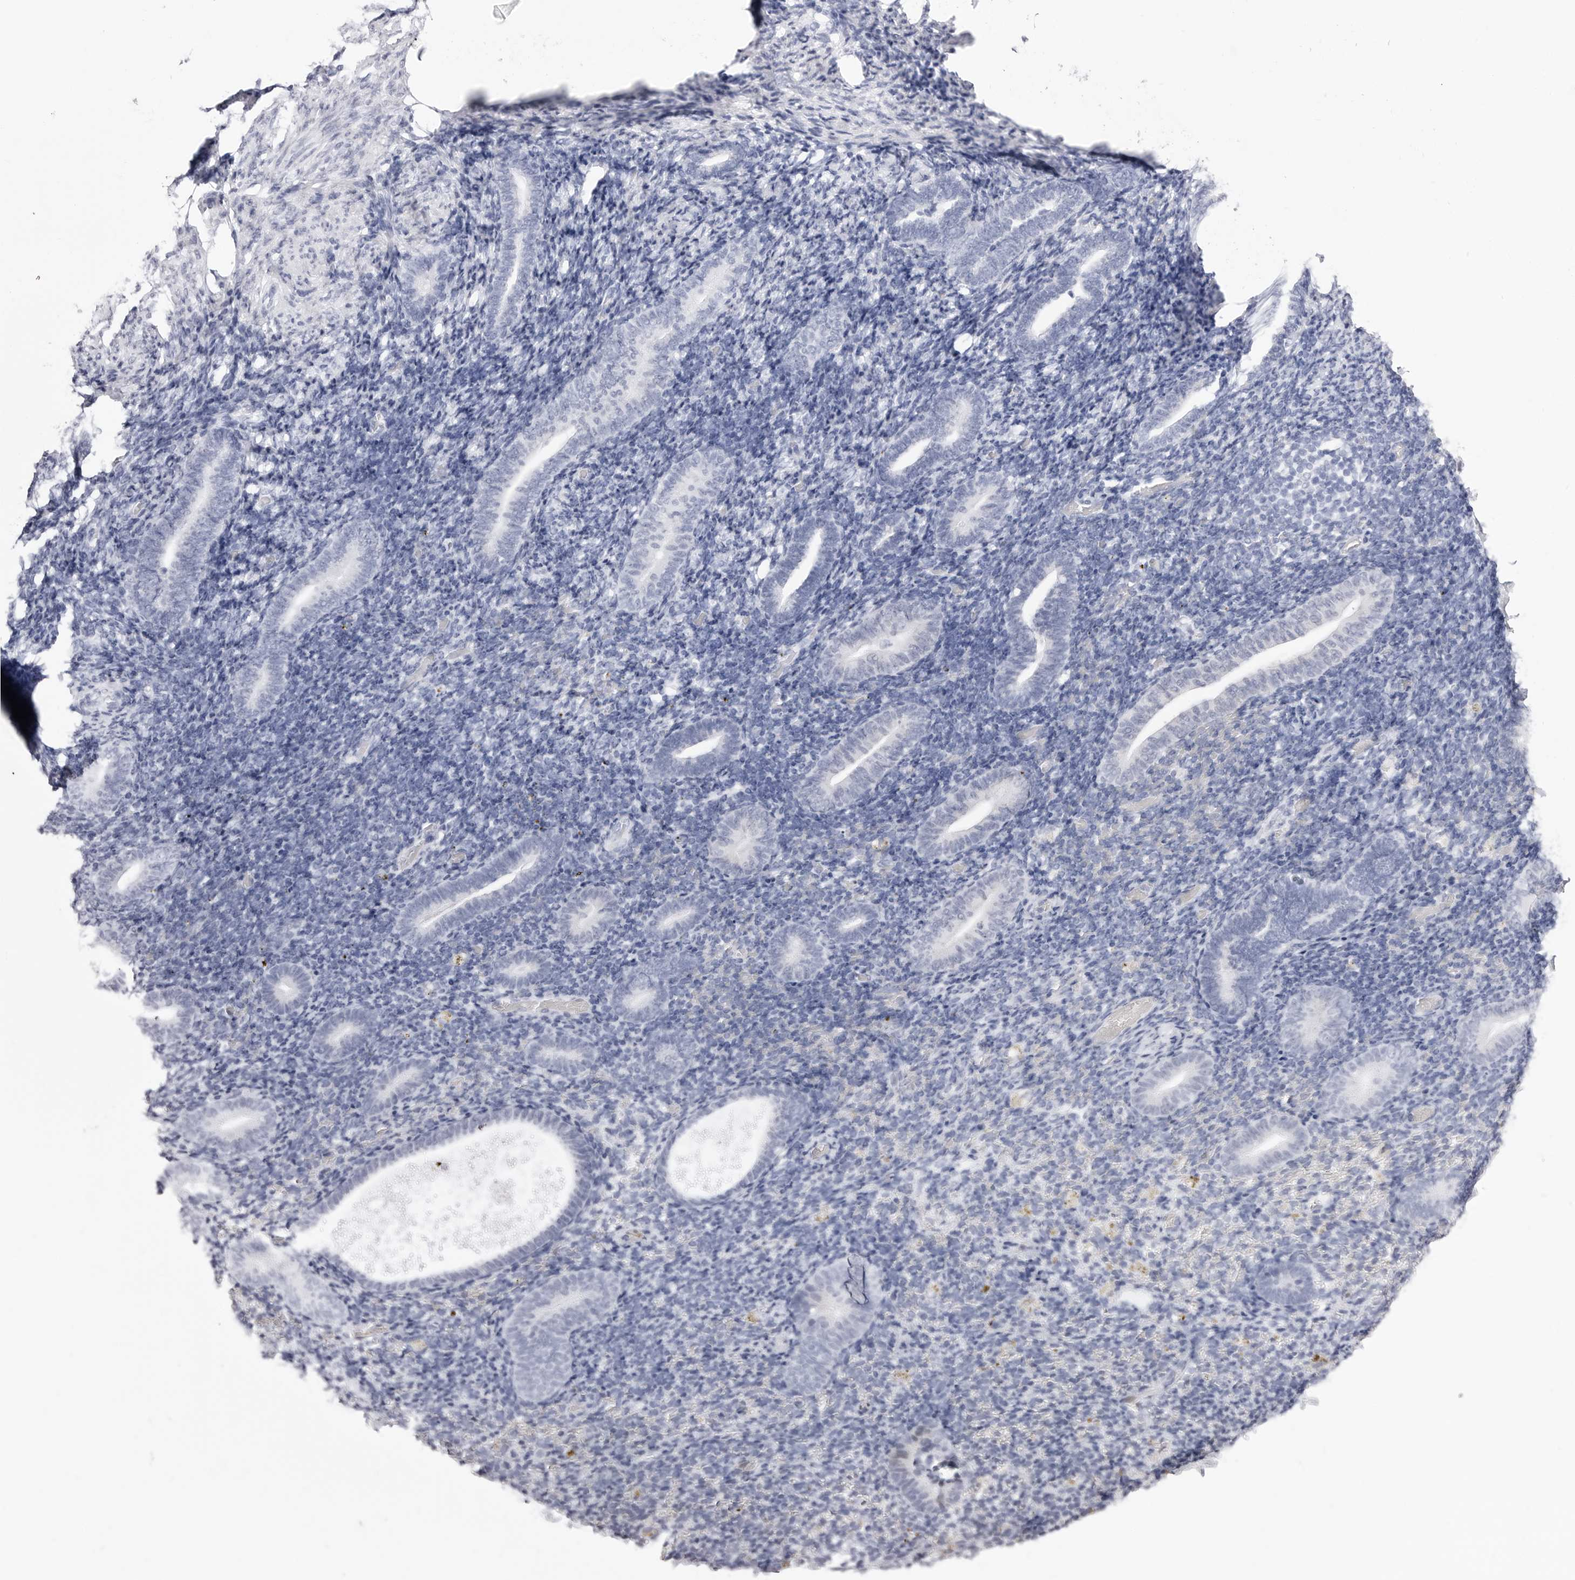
{"staining": {"intensity": "negative", "quantity": "none", "location": "none"}, "tissue": "endometrium", "cell_type": "Cells in endometrial stroma", "image_type": "normal", "snomed": [{"axis": "morphology", "description": "Normal tissue, NOS"}, {"axis": "topography", "description": "Endometrium"}], "caption": "High power microscopy micrograph of an IHC image of benign endometrium, revealing no significant staining in cells in endometrial stroma.", "gene": "TSSK1B", "patient": {"sex": "female", "age": 51}}